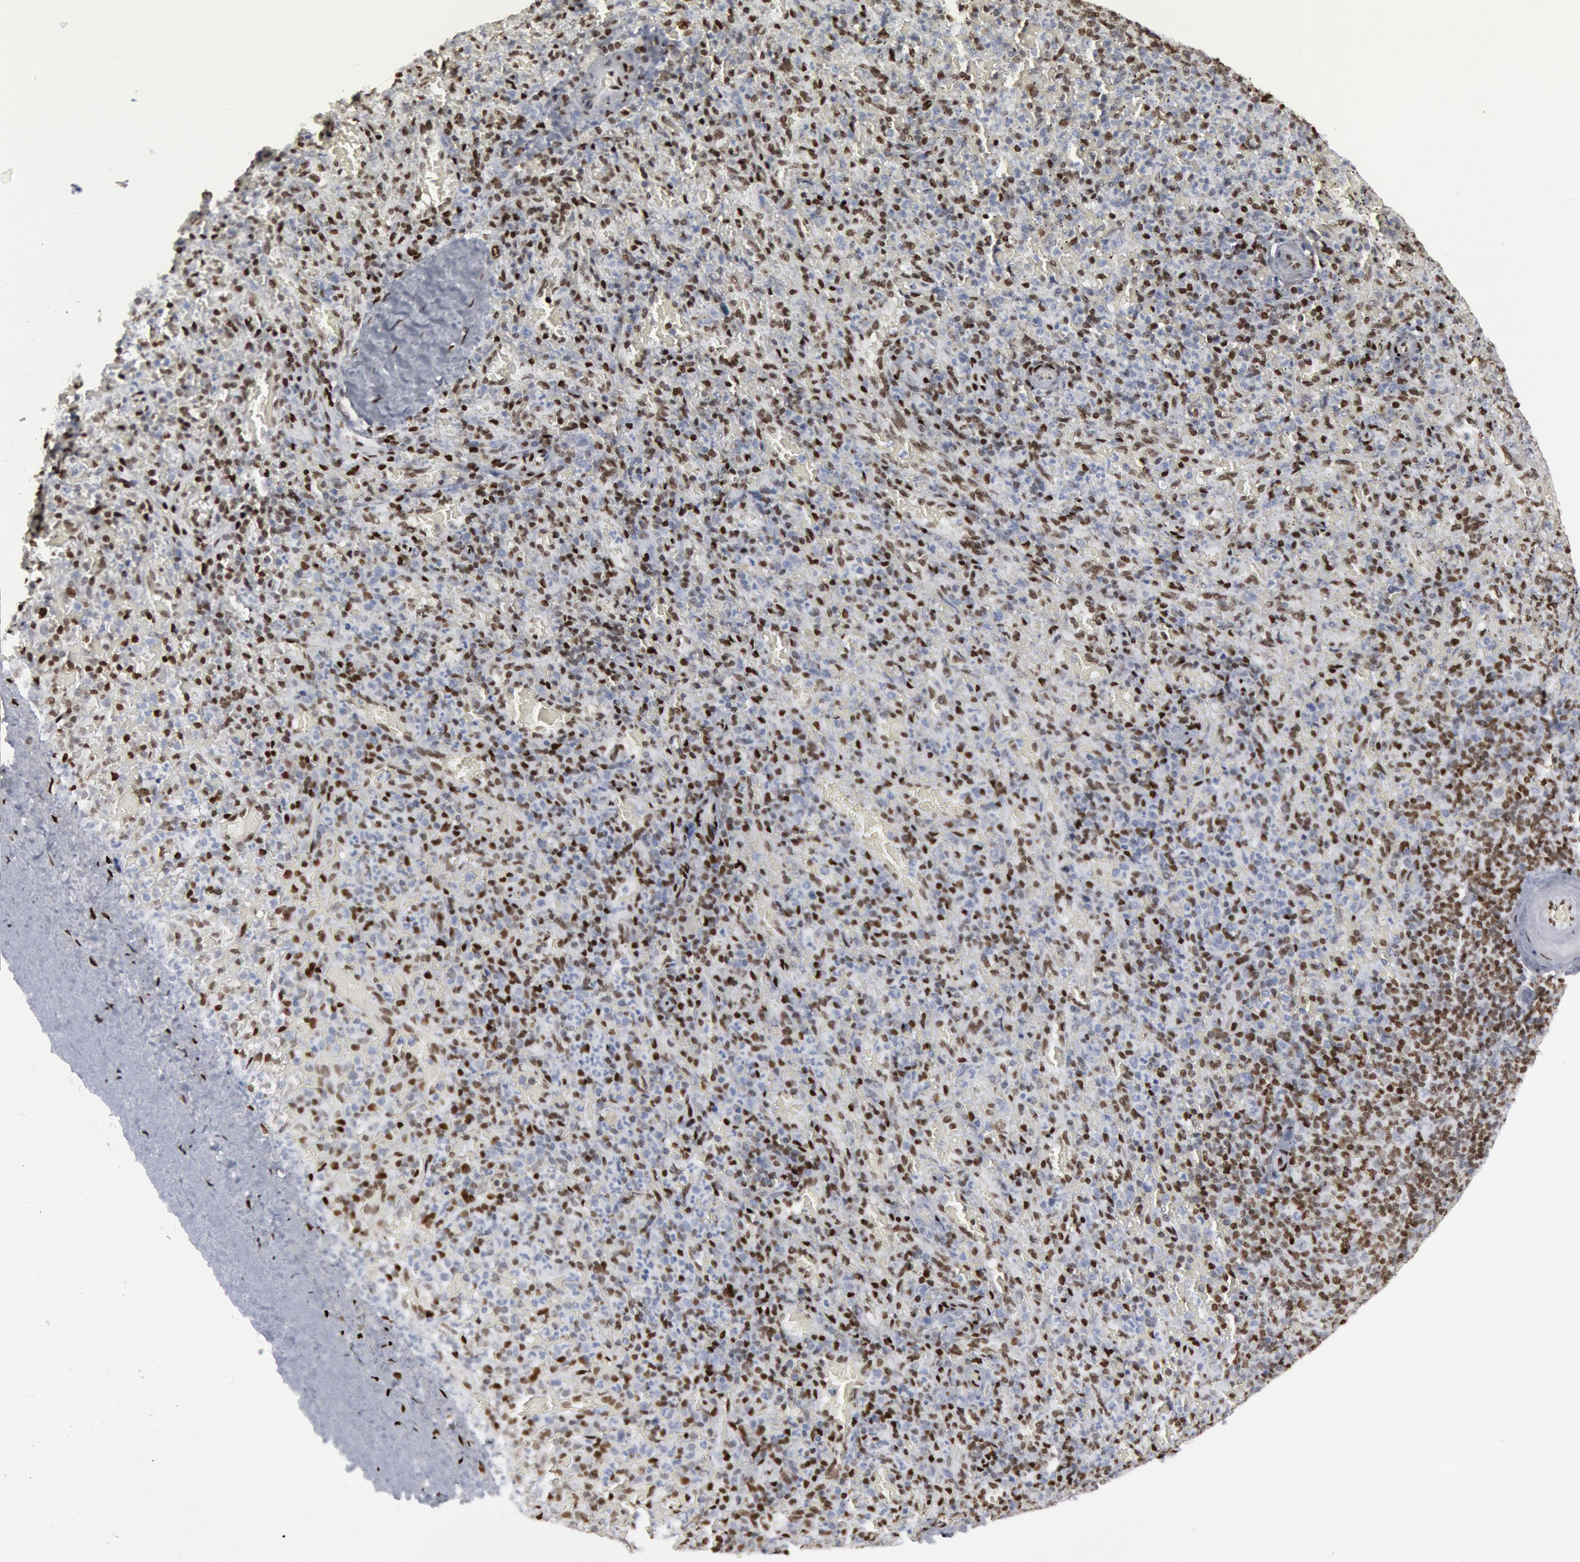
{"staining": {"intensity": "moderate", "quantity": "25%-75%", "location": "nuclear"}, "tissue": "spleen", "cell_type": "Cells in red pulp", "image_type": "normal", "snomed": [{"axis": "morphology", "description": "Normal tissue, NOS"}, {"axis": "topography", "description": "Spleen"}], "caption": "A high-resolution micrograph shows immunohistochemistry staining of unremarkable spleen, which displays moderate nuclear expression in approximately 25%-75% of cells in red pulp.", "gene": "MECP2", "patient": {"sex": "female", "age": 50}}